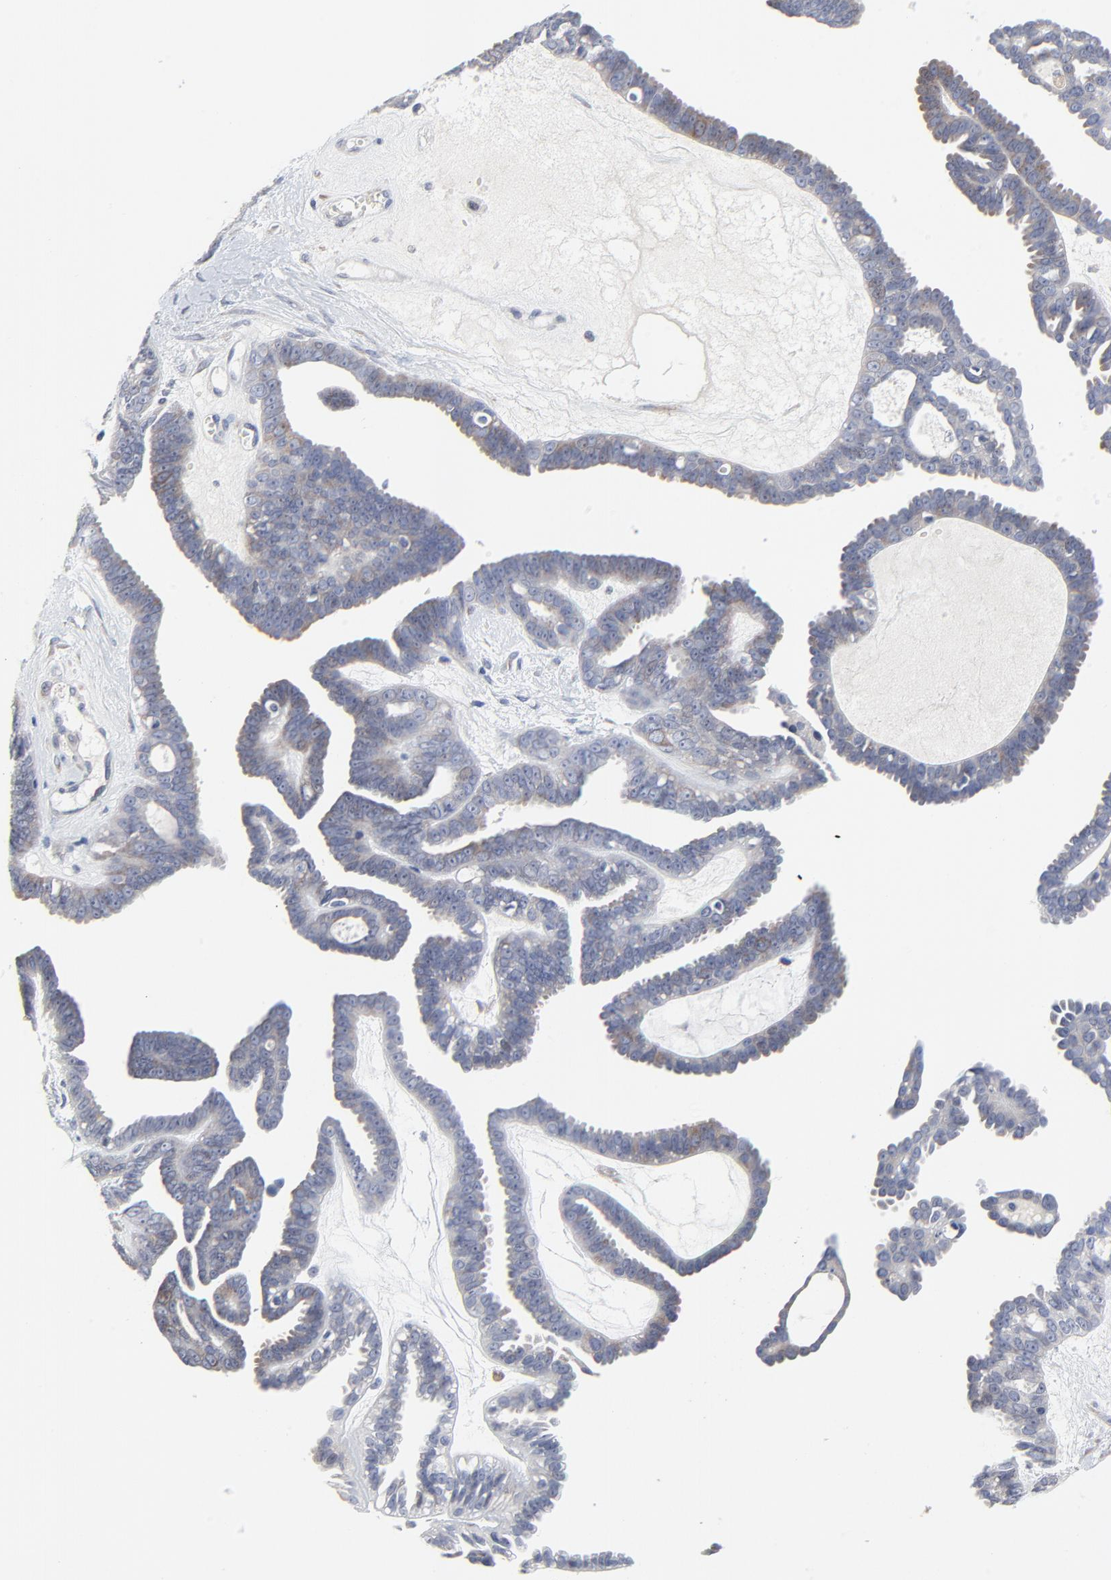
{"staining": {"intensity": "negative", "quantity": "none", "location": "none"}, "tissue": "ovarian cancer", "cell_type": "Tumor cells", "image_type": "cancer", "snomed": [{"axis": "morphology", "description": "Cystadenocarcinoma, serous, NOS"}, {"axis": "topography", "description": "Ovary"}], "caption": "There is no significant staining in tumor cells of ovarian cancer.", "gene": "NLGN3", "patient": {"sex": "female", "age": 71}}